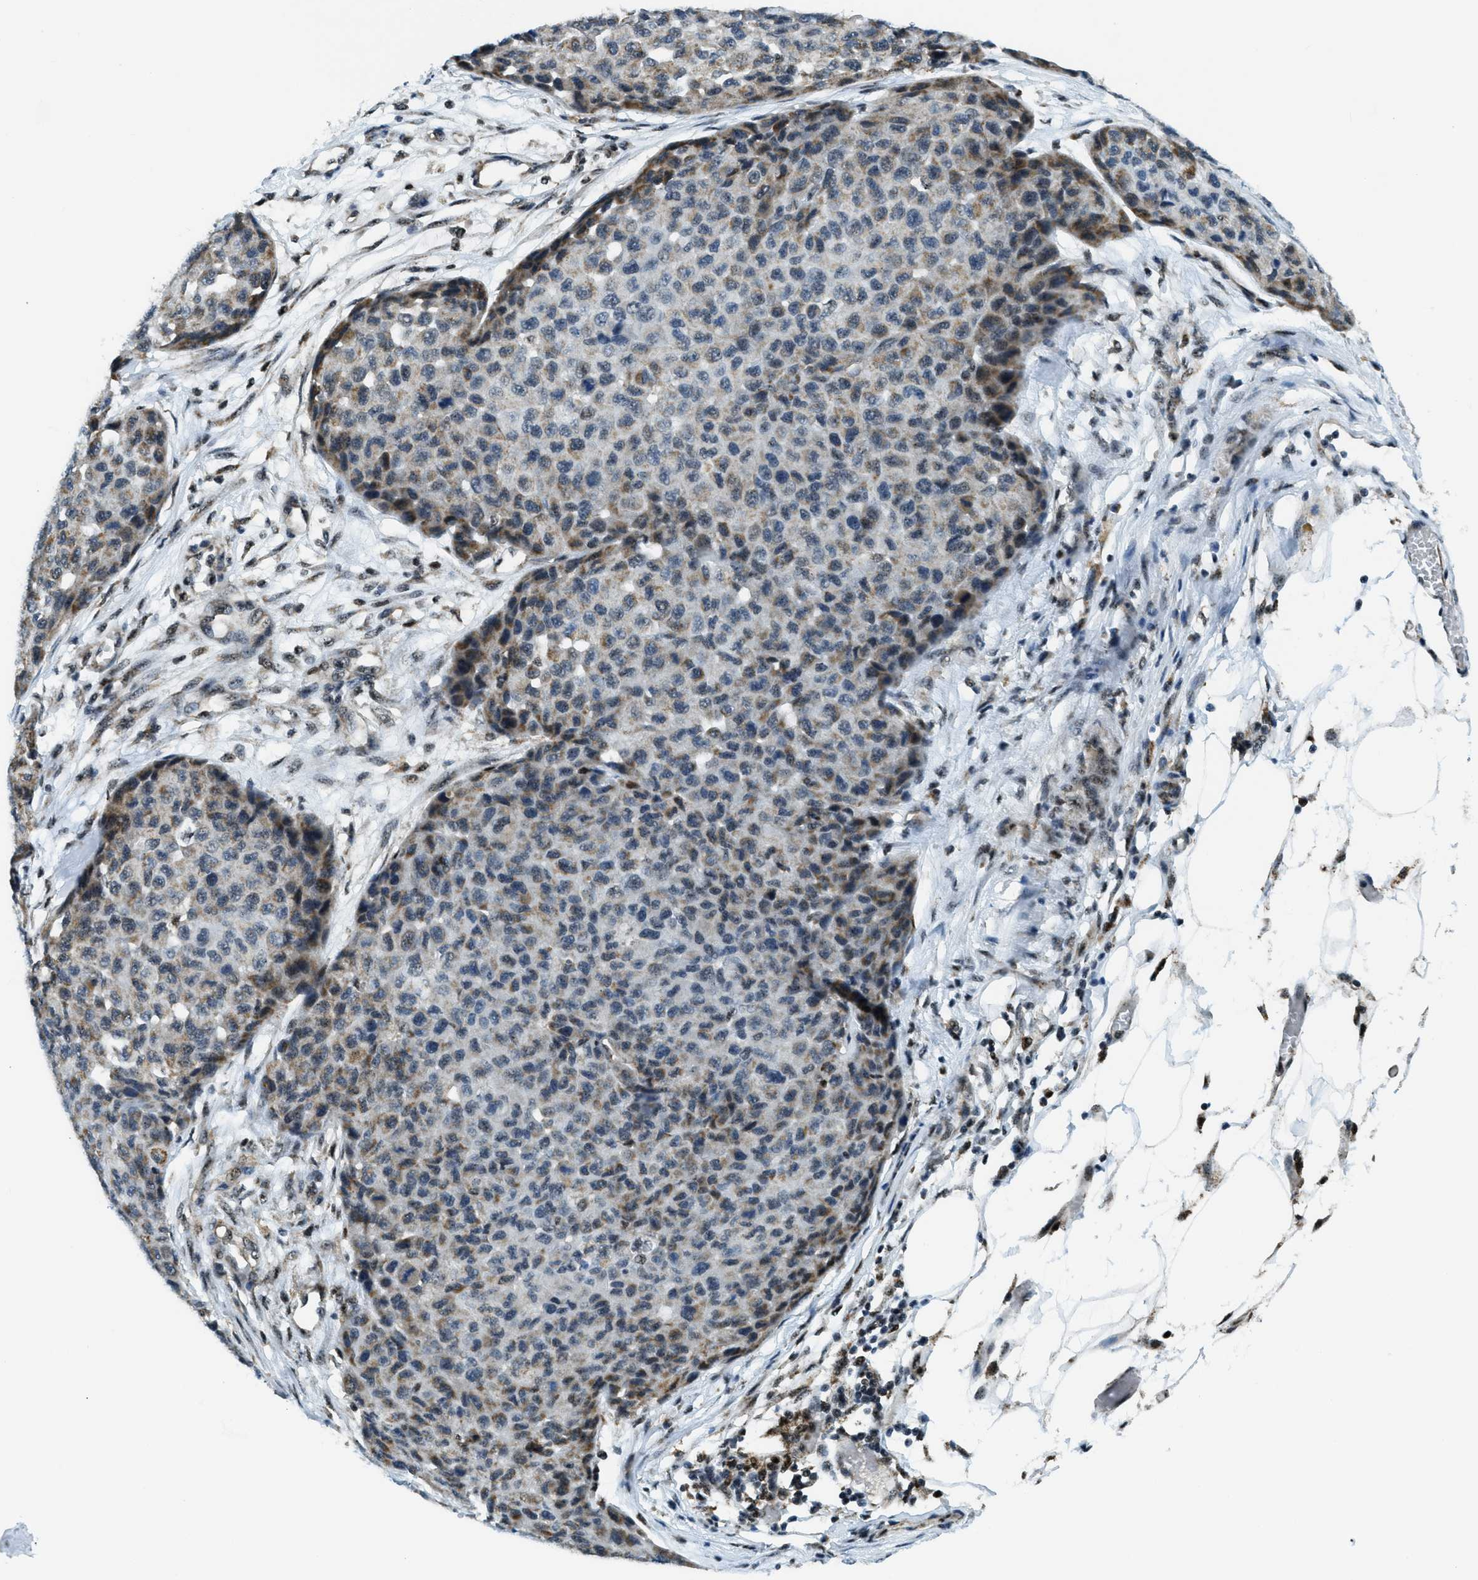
{"staining": {"intensity": "moderate", "quantity": "<25%", "location": "cytoplasmic/membranous"}, "tissue": "melanoma", "cell_type": "Tumor cells", "image_type": "cancer", "snomed": [{"axis": "morphology", "description": "Normal tissue, NOS"}, {"axis": "morphology", "description": "Malignant melanoma, NOS"}, {"axis": "topography", "description": "Skin"}], "caption": "The micrograph exhibits staining of malignant melanoma, revealing moderate cytoplasmic/membranous protein expression (brown color) within tumor cells.", "gene": "SP100", "patient": {"sex": "male", "age": 62}}